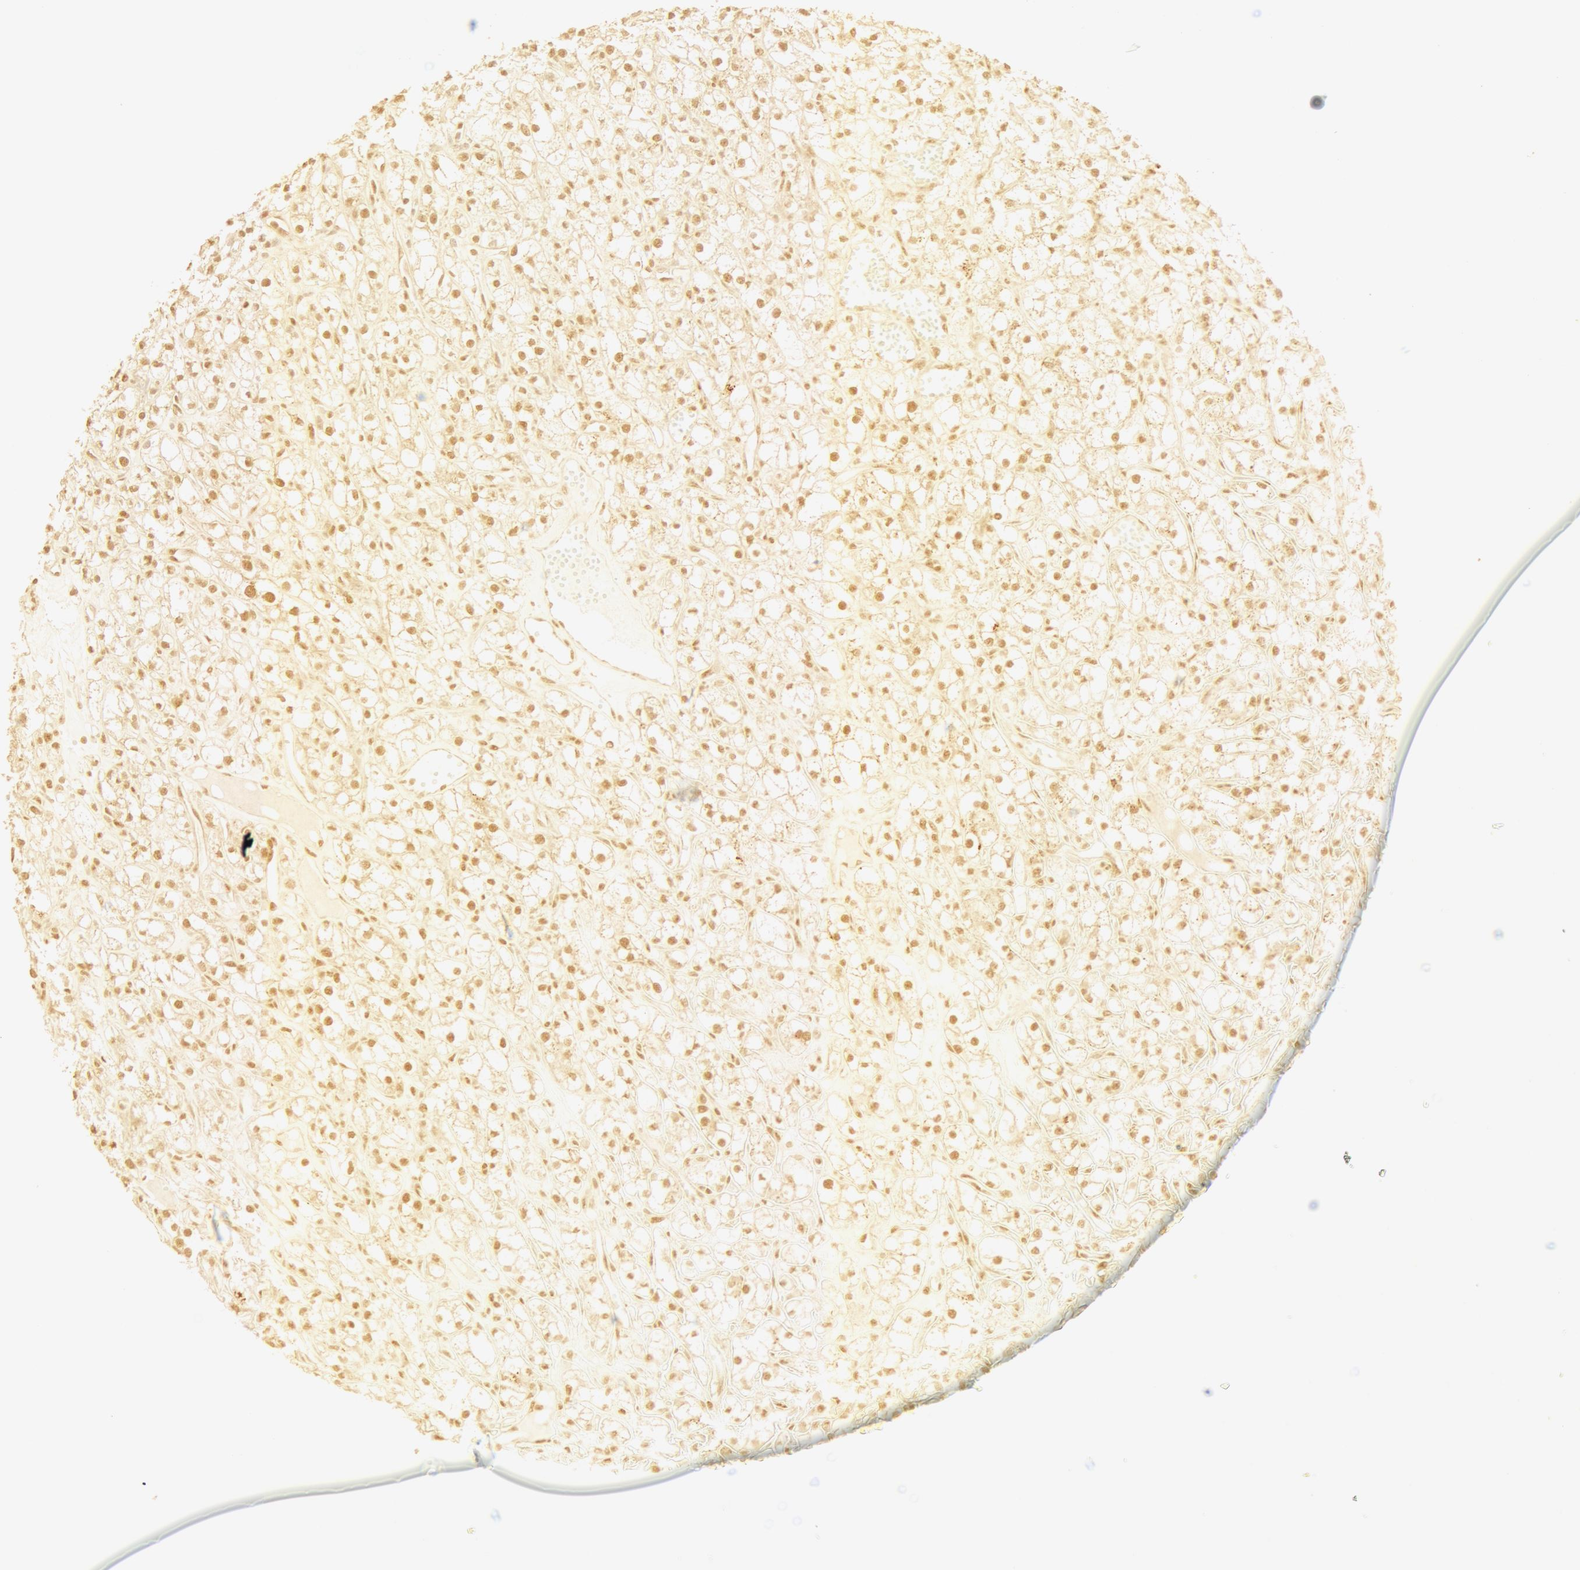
{"staining": {"intensity": "moderate", "quantity": ">75%", "location": "cytoplasmic/membranous,nuclear"}, "tissue": "renal cancer", "cell_type": "Tumor cells", "image_type": "cancer", "snomed": [{"axis": "morphology", "description": "Adenocarcinoma, NOS"}, {"axis": "topography", "description": "Kidney"}], "caption": "Moderate cytoplasmic/membranous and nuclear staining is present in about >75% of tumor cells in renal cancer (adenocarcinoma).", "gene": "SNRNP70", "patient": {"sex": "male", "age": 61}}